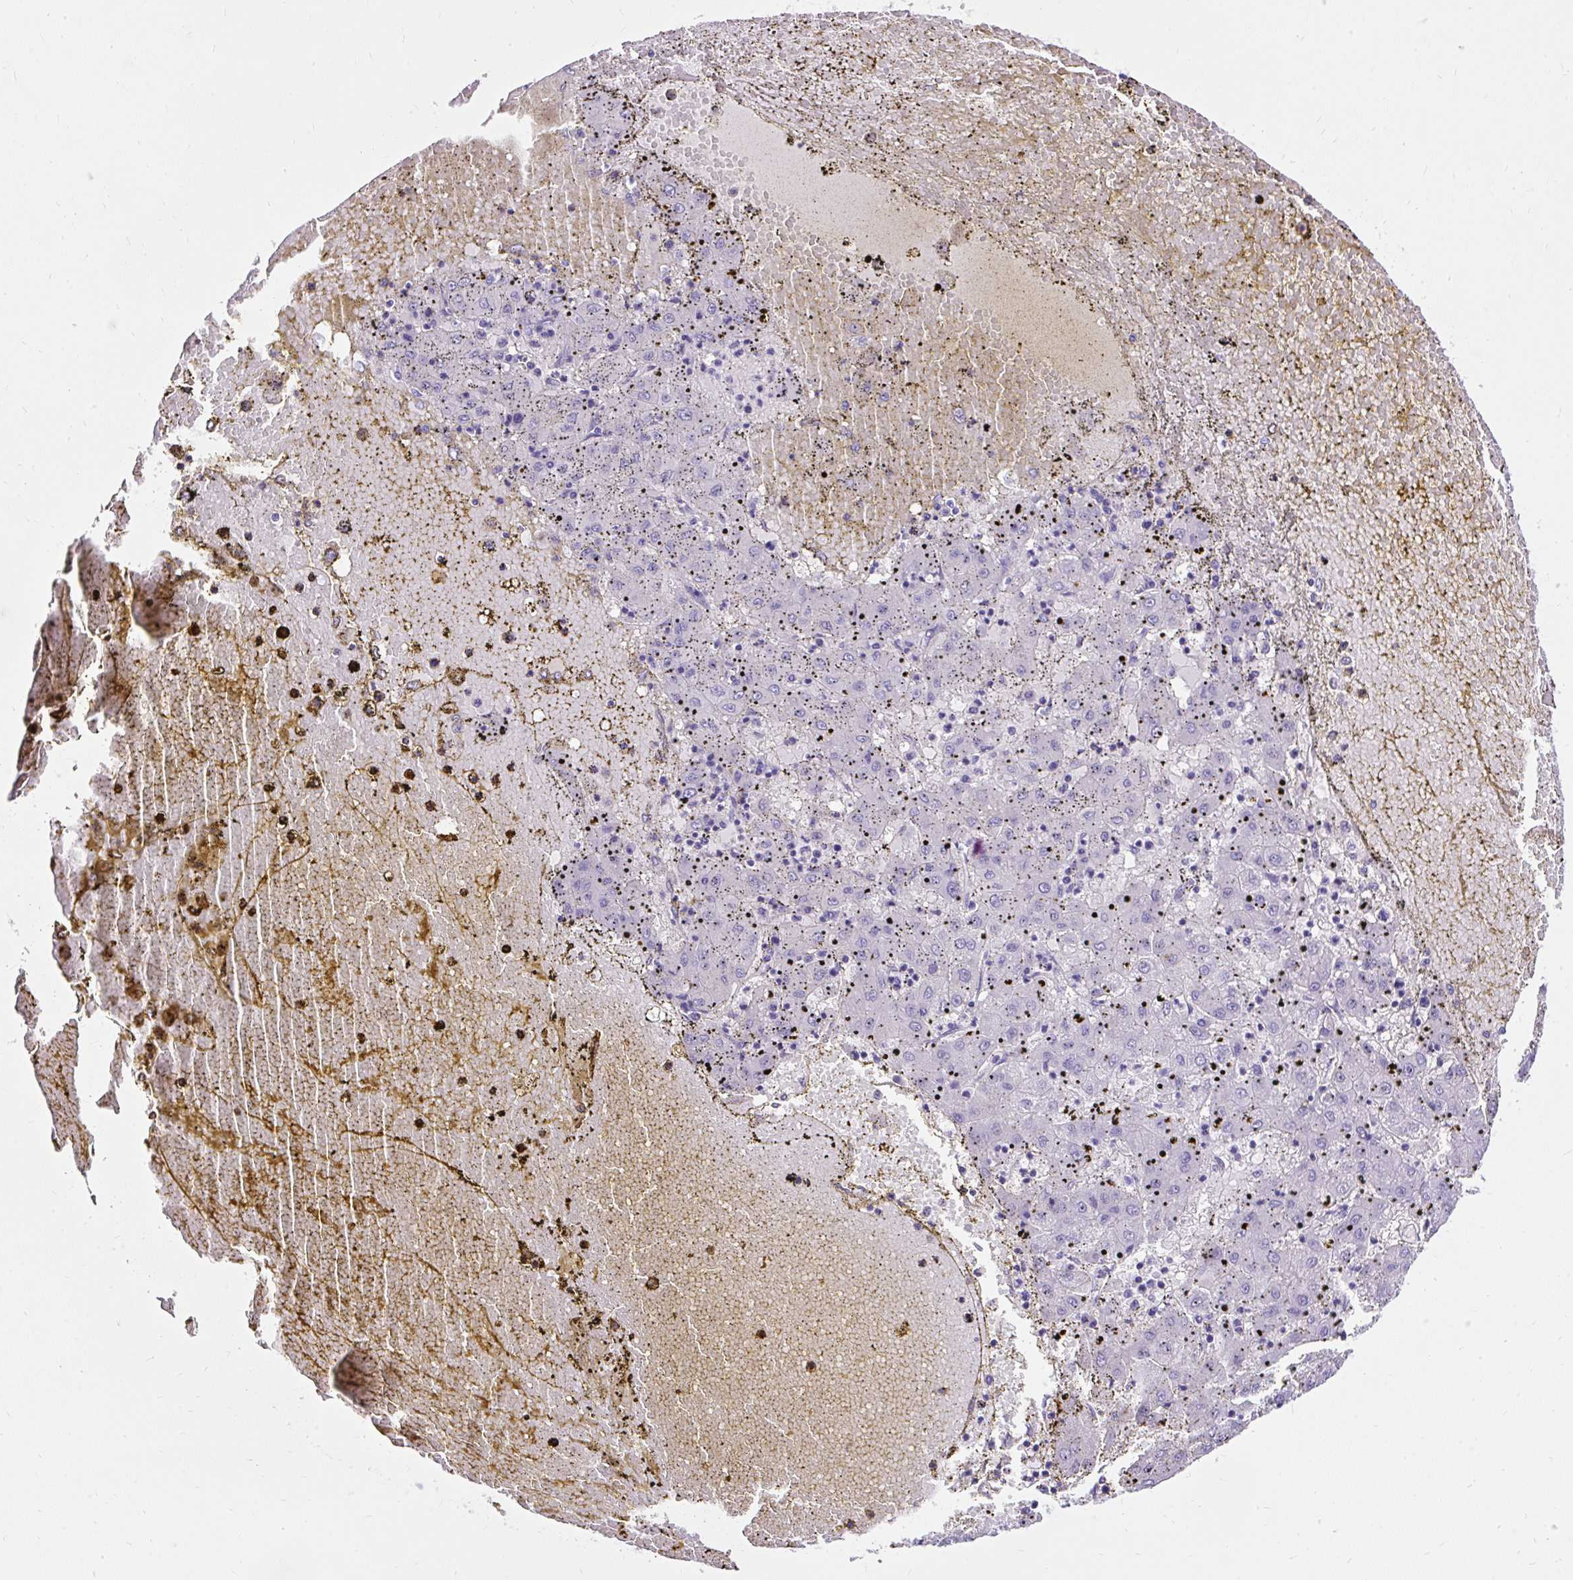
{"staining": {"intensity": "negative", "quantity": "none", "location": "none"}, "tissue": "liver cancer", "cell_type": "Tumor cells", "image_type": "cancer", "snomed": [{"axis": "morphology", "description": "Carcinoma, Hepatocellular, NOS"}, {"axis": "topography", "description": "Liver"}], "caption": "This histopathology image is of liver cancer stained with immunohistochemistry (IHC) to label a protein in brown with the nuclei are counter-stained blue. There is no positivity in tumor cells. Nuclei are stained in blue.", "gene": "PVALB", "patient": {"sex": "male", "age": 72}}